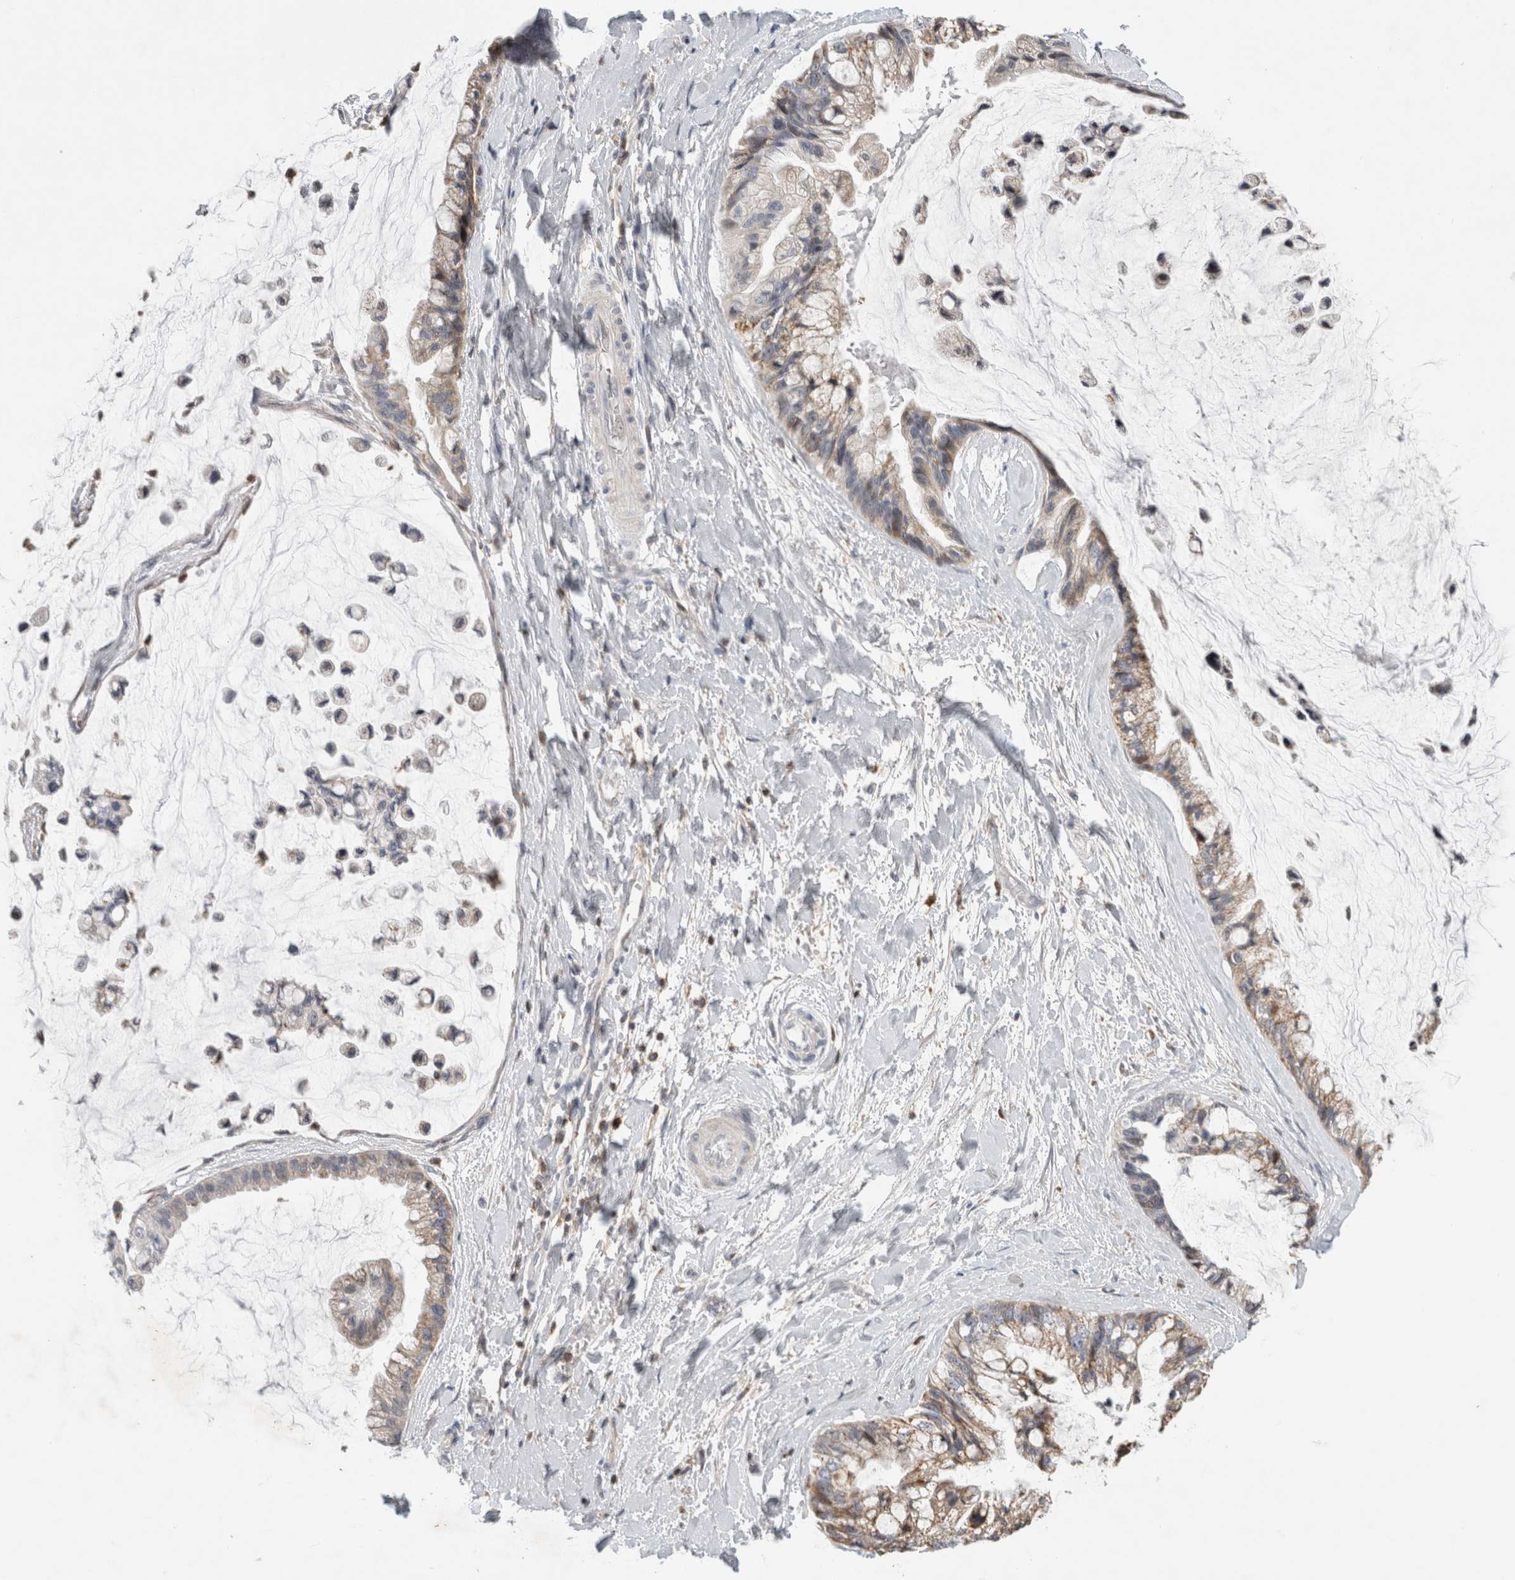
{"staining": {"intensity": "moderate", "quantity": ">75%", "location": "cytoplasmic/membranous"}, "tissue": "ovarian cancer", "cell_type": "Tumor cells", "image_type": "cancer", "snomed": [{"axis": "morphology", "description": "Cystadenocarcinoma, mucinous, NOS"}, {"axis": "topography", "description": "Ovary"}], "caption": "Immunohistochemical staining of ovarian cancer displays moderate cytoplasmic/membranous protein expression in approximately >75% of tumor cells. (DAB IHC, brown staining for protein, blue staining for nuclei).", "gene": "AGMAT", "patient": {"sex": "female", "age": 39}}